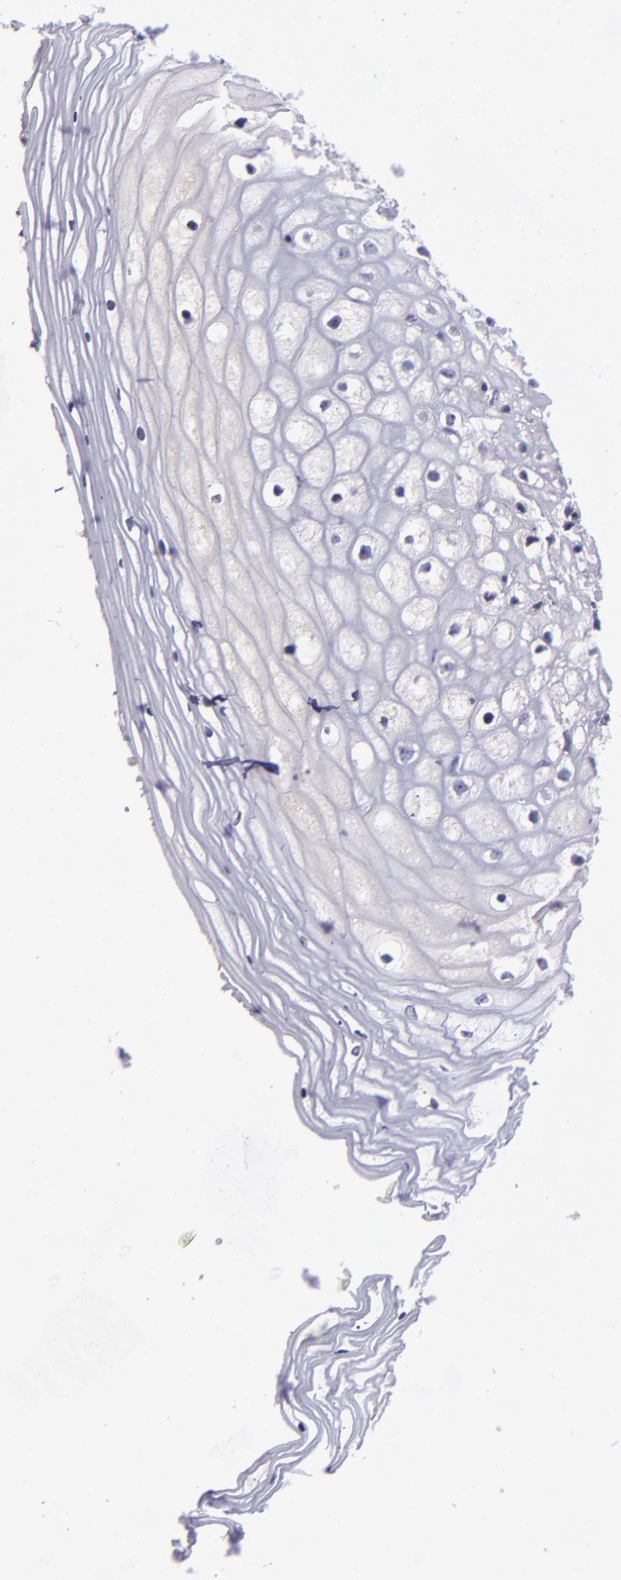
{"staining": {"intensity": "negative", "quantity": "none", "location": "none"}, "tissue": "vagina", "cell_type": "Squamous epithelial cells", "image_type": "normal", "snomed": [{"axis": "morphology", "description": "Normal tissue, NOS"}, {"axis": "topography", "description": "Vagina"}], "caption": "The micrograph exhibits no significant positivity in squamous epithelial cells of vagina. The staining is performed using DAB brown chromogen with nuclei counter-stained in using hematoxylin.", "gene": "MASP1", "patient": {"sex": "female", "age": 46}}